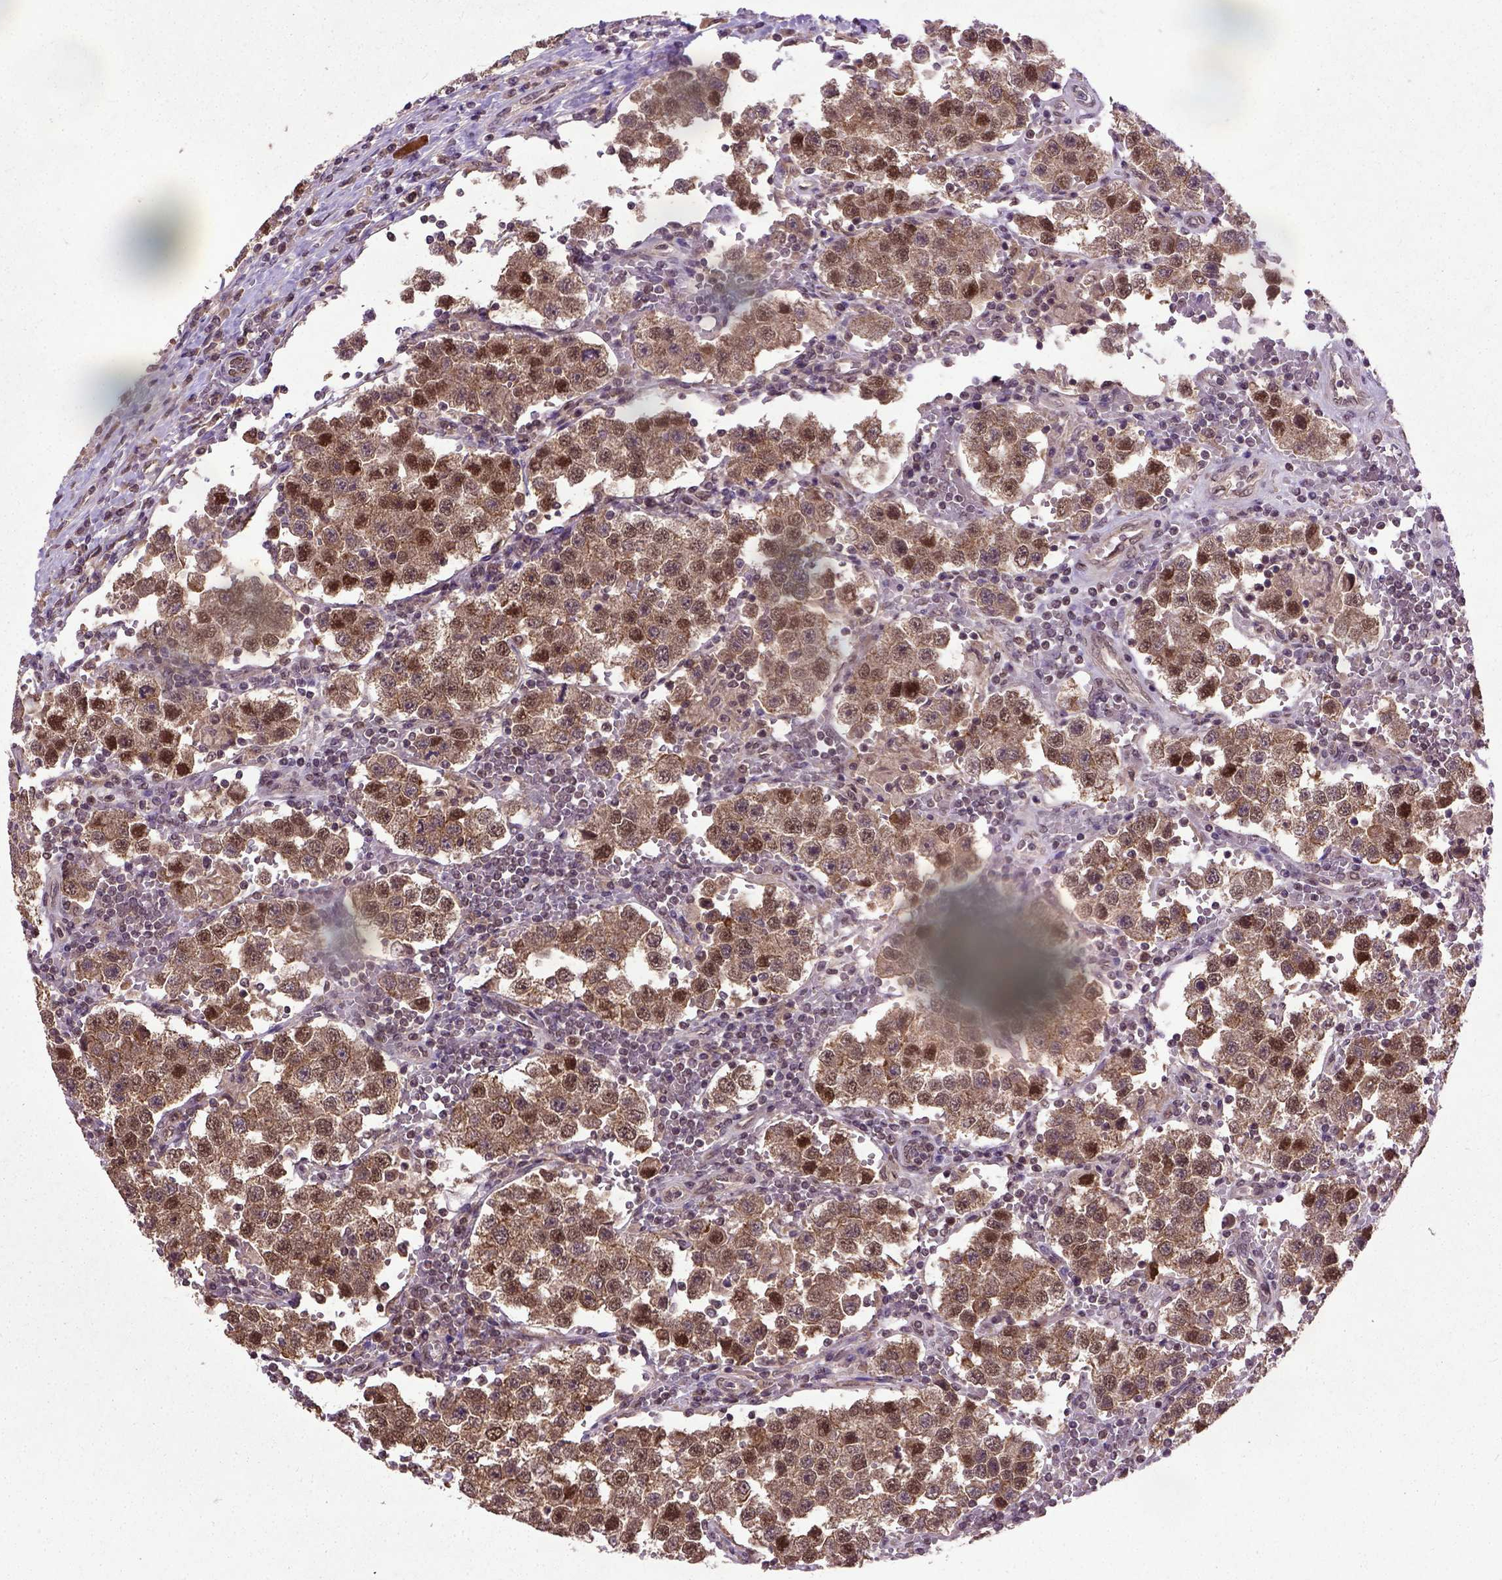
{"staining": {"intensity": "moderate", "quantity": ">75%", "location": "cytoplasmic/membranous,nuclear"}, "tissue": "testis cancer", "cell_type": "Tumor cells", "image_type": "cancer", "snomed": [{"axis": "morphology", "description": "Seminoma, NOS"}, {"axis": "topography", "description": "Testis"}], "caption": "Protein analysis of testis cancer (seminoma) tissue displays moderate cytoplasmic/membranous and nuclear staining in approximately >75% of tumor cells.", "gene": "UBA3", "patient": {"sex": "male", "age": 37}}